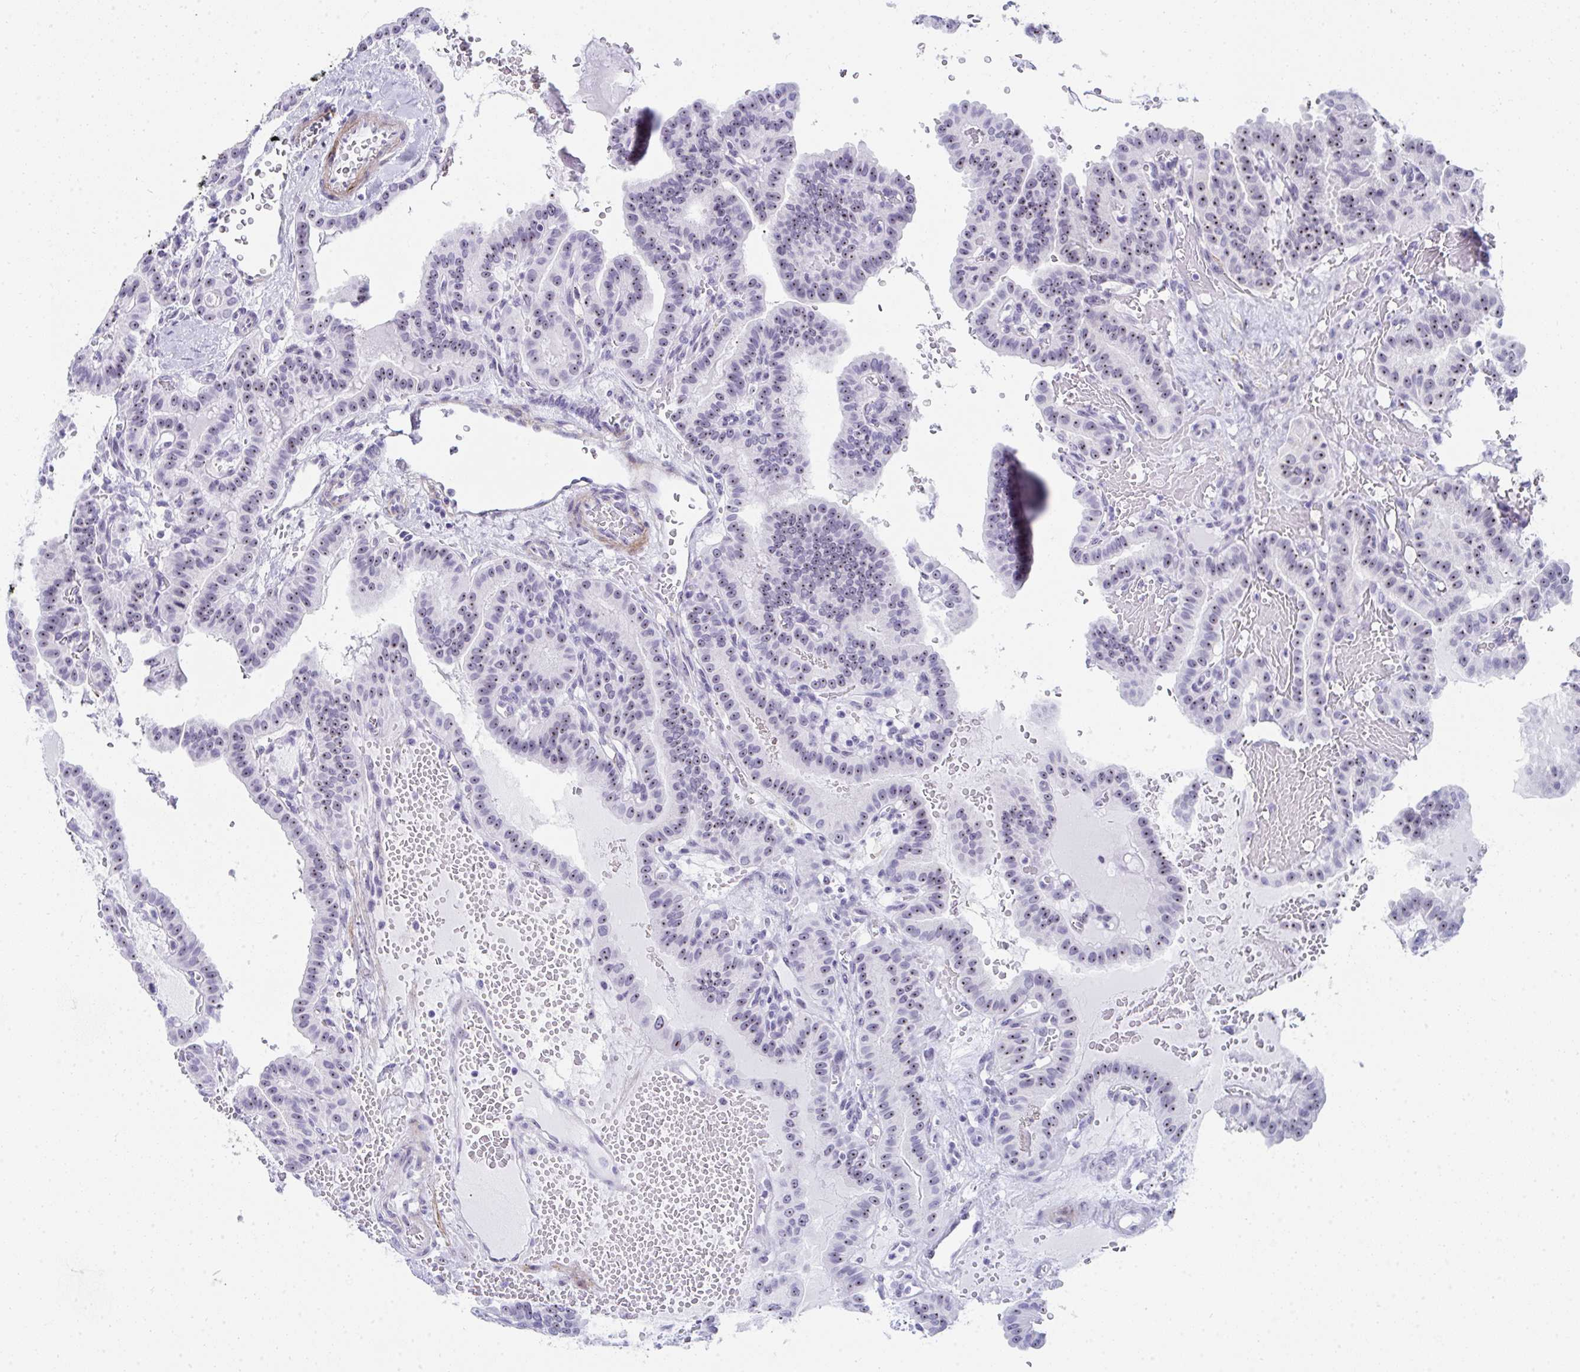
{"staining": {"intensity": "moderate", "quantity": ">75%", "location": "nuclear"}, "tissue": "thyroid cancer", "cell_type": "Tumor cells", "image_type": "cancer", "snomed": [{"axis": "morphology", "description": "Papillary adenocarcinoma, NOS"}, {"axis": "topography", "description": "Thyroid gland"}], "caption": "Protein positivity by immunohistochemistry (IHC) reveals moderate nuclear staining in approximately >75% of tumor cells in papillary adenocarcinoma (thyroid). The protein is shown in brown color, while the nuclei are stained blue.", "gene": "NOP10", "patient": {"sex": "male", "age": 87}}